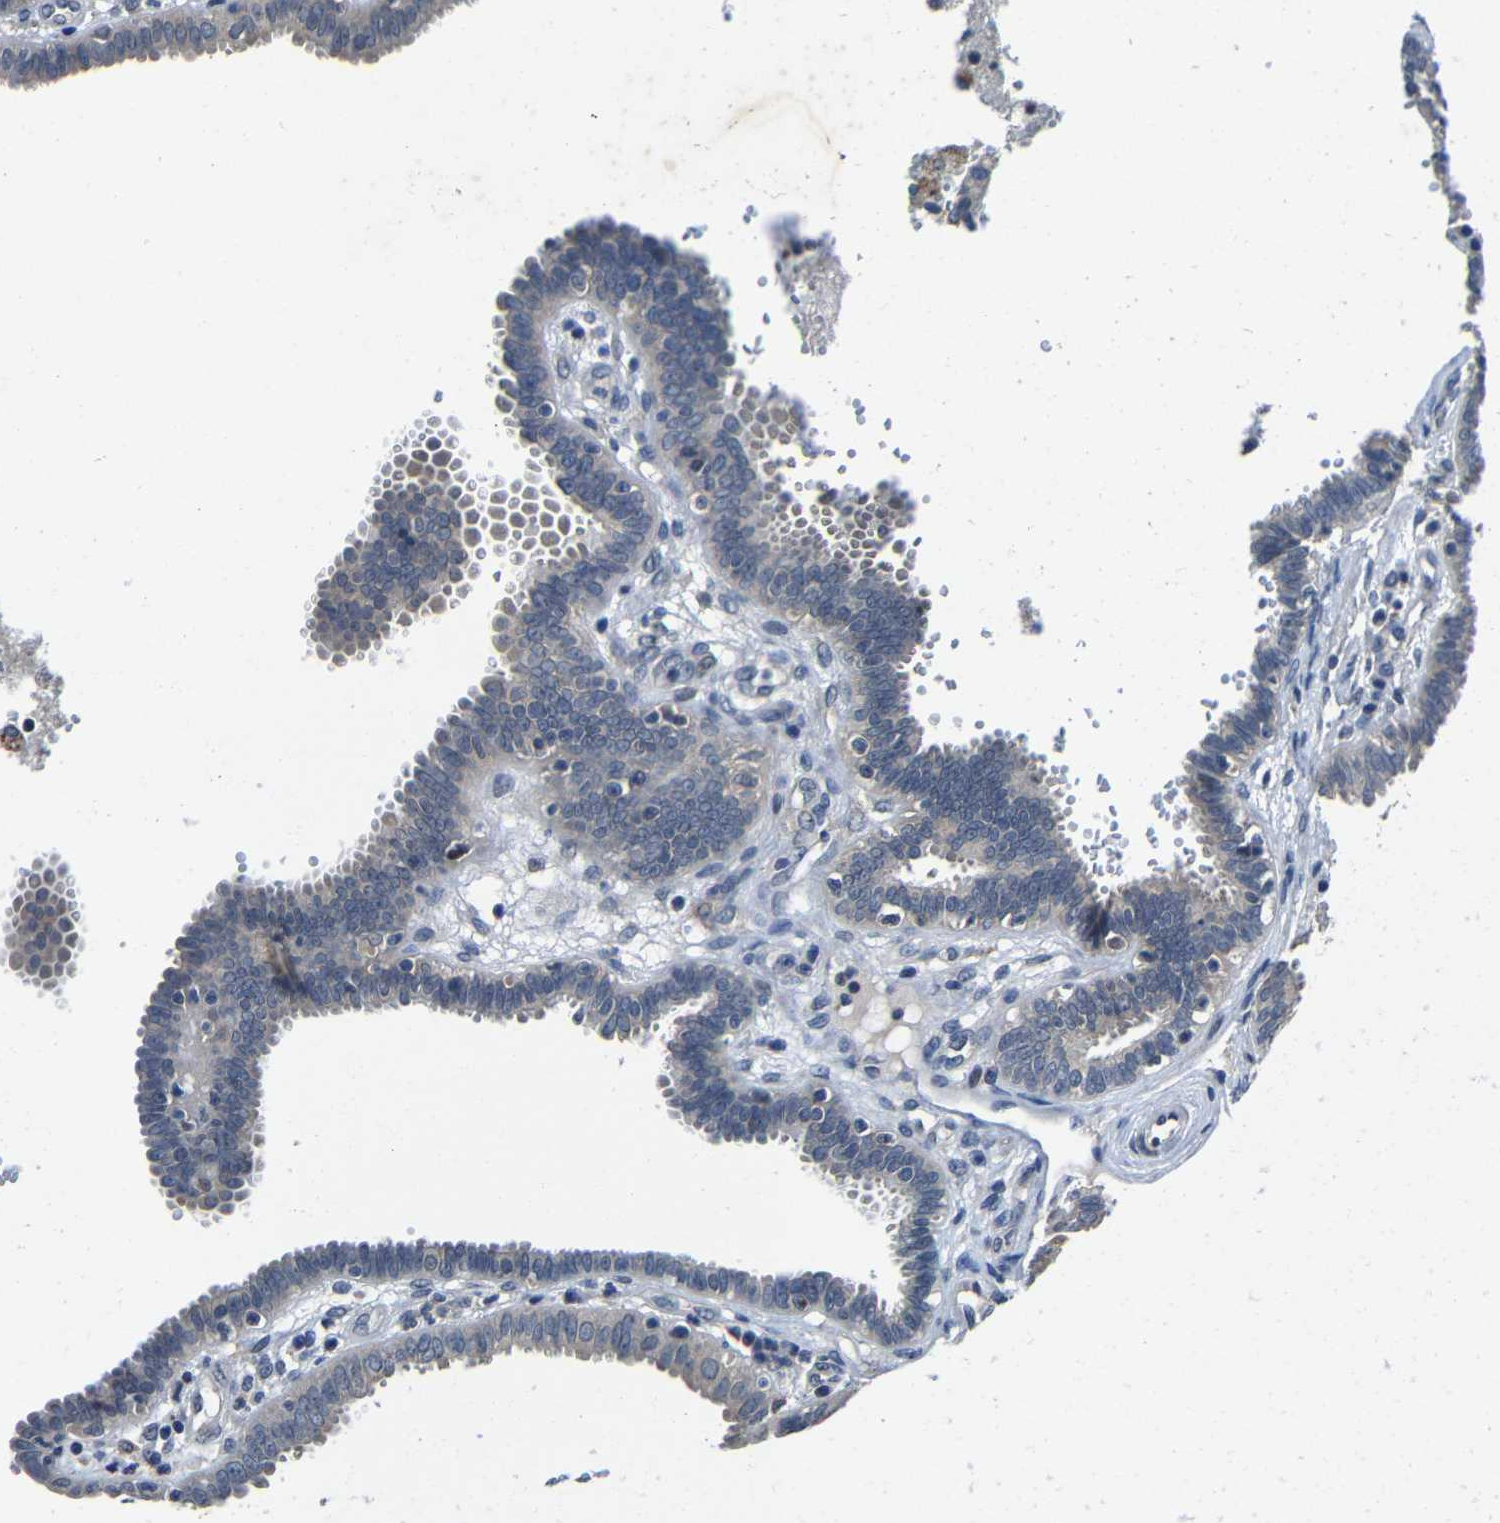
{"staining": {"intensity": "weak", "quantity": "<25%", "location": "cytoplasmic/membranous"}, "tissue": "fallopian tube", "cell_type": "Glandular cells", "image_type": "normal", "snomed": [{"axis": "morphology", "description": "Normal tissue, NOS"}, {"axis": "topography", "description": "Fallopian tube"}], "caption": "Fallopian tube was stained to show a protein in brown. There is no significant positivity in glandular cells. (DAB (3,3'-diaminobenzidine) IHC with hematoxylin counter stain).", "gene": "C6orf89", "patient": {"sex": "female", "age": 32}}